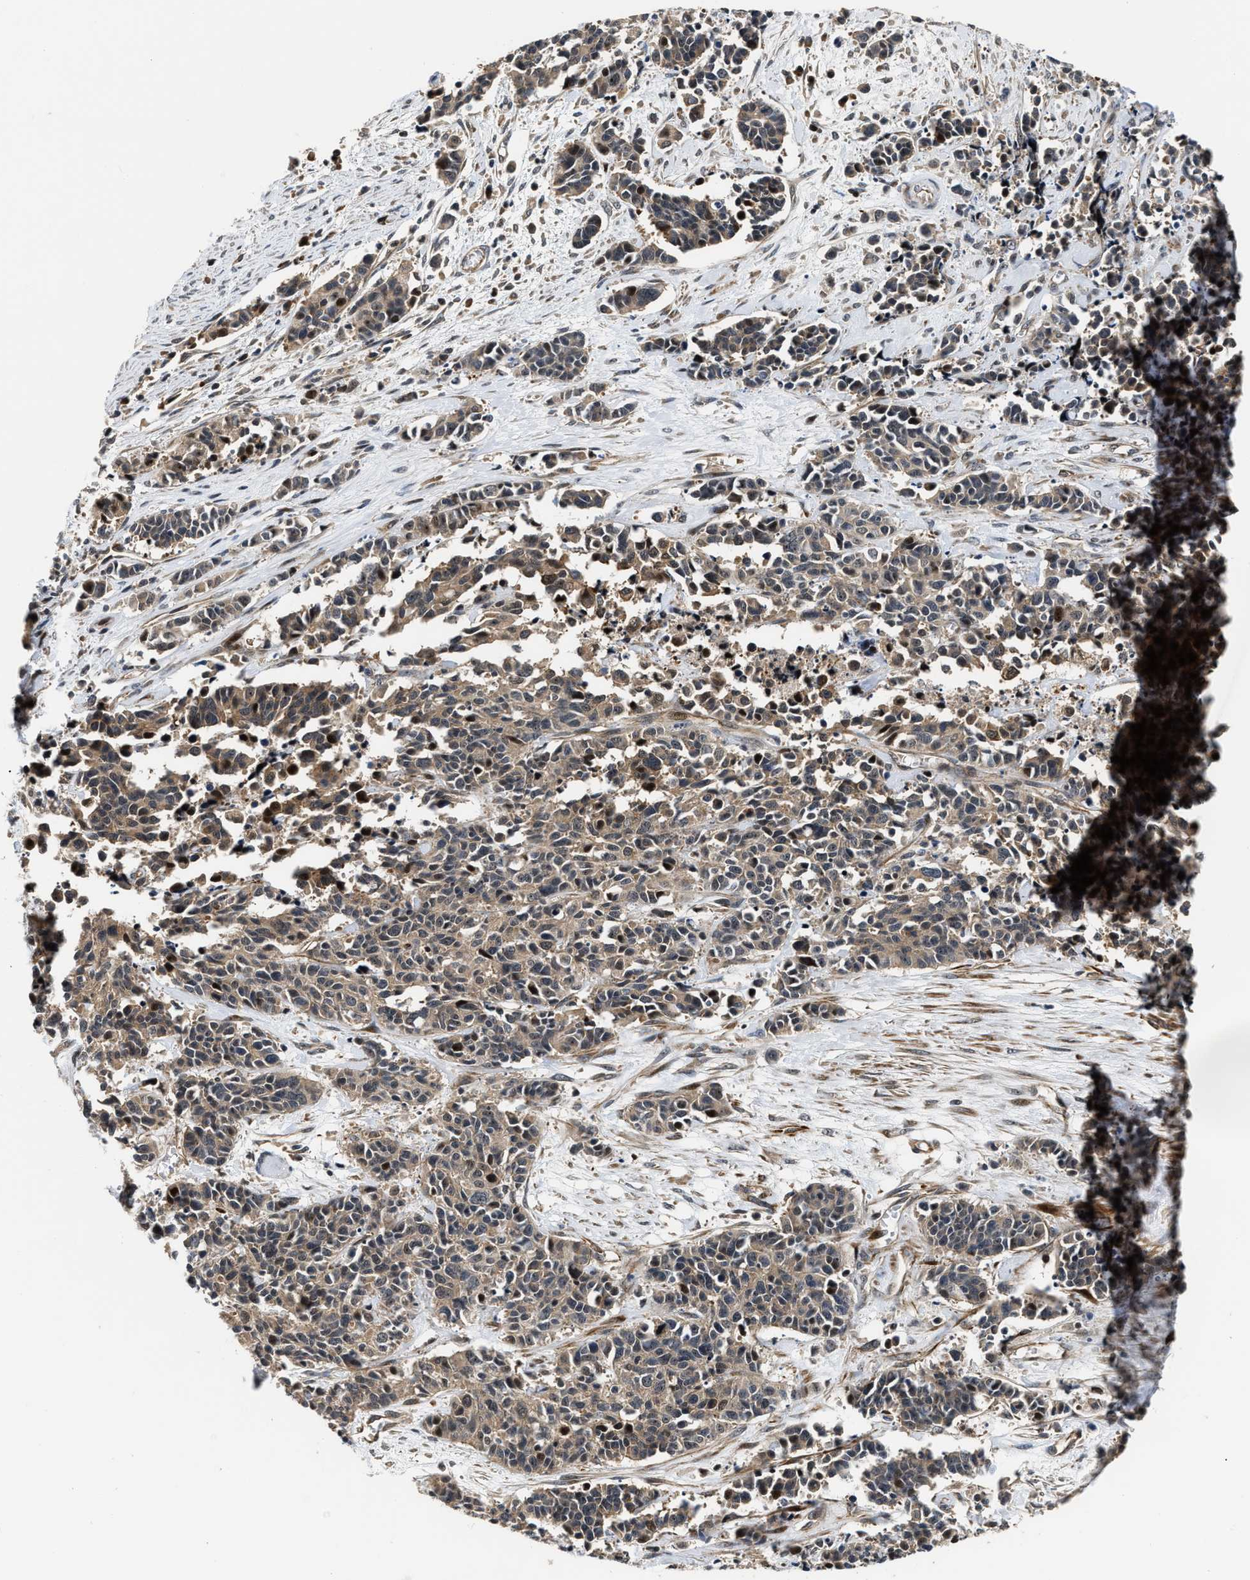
{"staining": {"intensity": "weak", "quantity": ">75%", "location": "cytoplasmic/membranous"}, "tissue": "cervical cancer", "cell_type": "Tumor cells", "image_type": "cancer", "snomed": [{"axis": "morphology", "description": "Squamous cell carcinoma, NOS"}, {"axis": "topography", "description": "Cervix"}], "caption": "Squamous cell carcinoma (cervical) was stained to show a protein in brown. There is low levels of weak cytoplasmic/membranous staining in approximately >75% of tumor cells.", "gene": "ALDH3A2", "patient": {"sex": "female", "age": 35}}